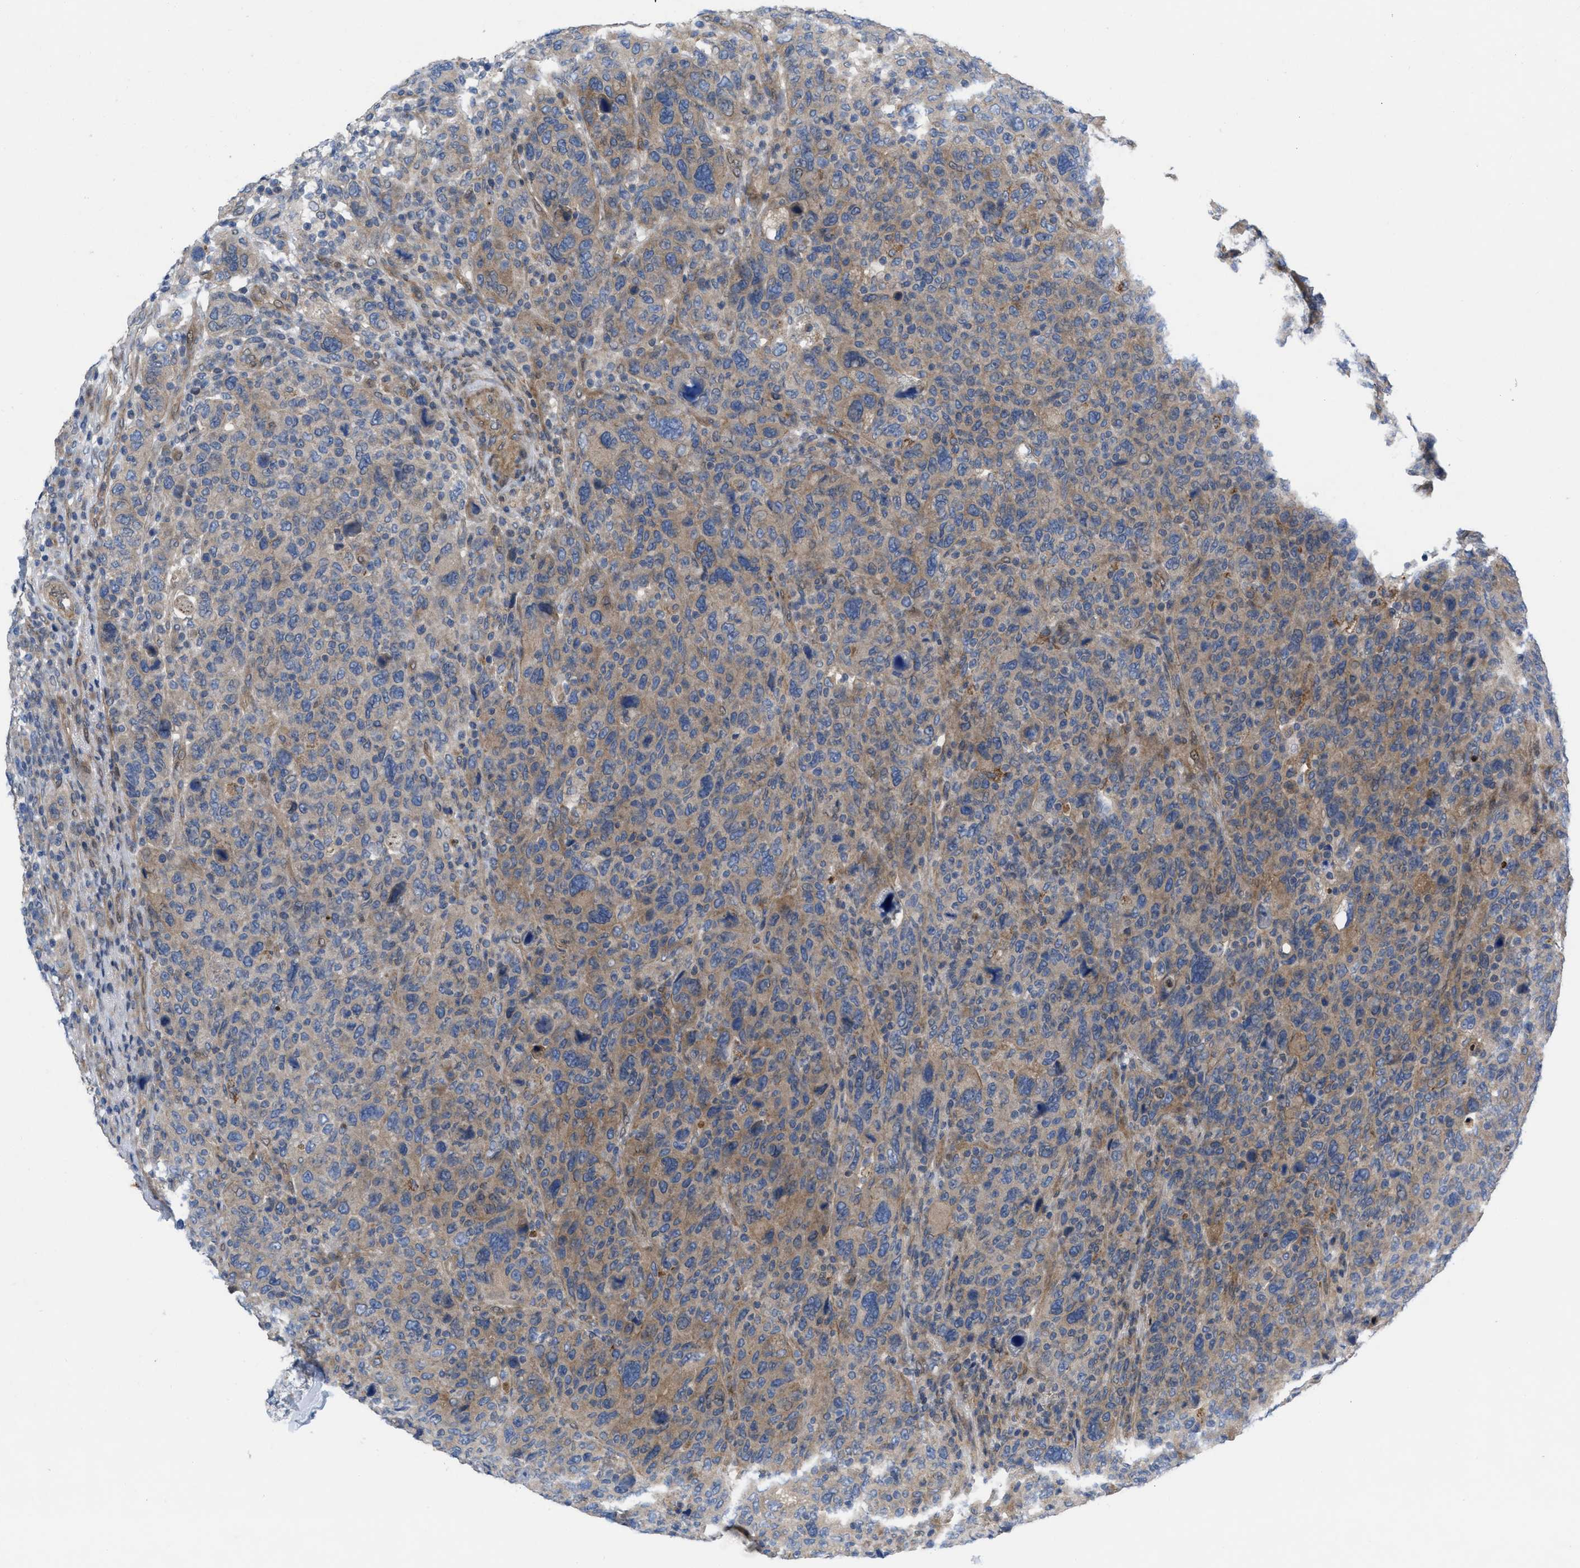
{"staining": {"intensity": "moderate", "quantity": "25%-75%", "location": "cytoplasmic/membranous"}, "tissue": "breast cancer", "cell_type": "Tumor cells", "image_type": "cancer", "snomed": [{"axis": "morphology", "description": "Duct carcinoma"}, {"axis": "topography", "description": "Breast"}], "caption": "Intraductal carcinoma (breast) stained for a protein (brown) reveals moderate cytoplasmic/membranous positive staining in about 25%-75% of tumor cells.", "gene": "NDEL1", "patient": {"sex": "female", "age": 37}}